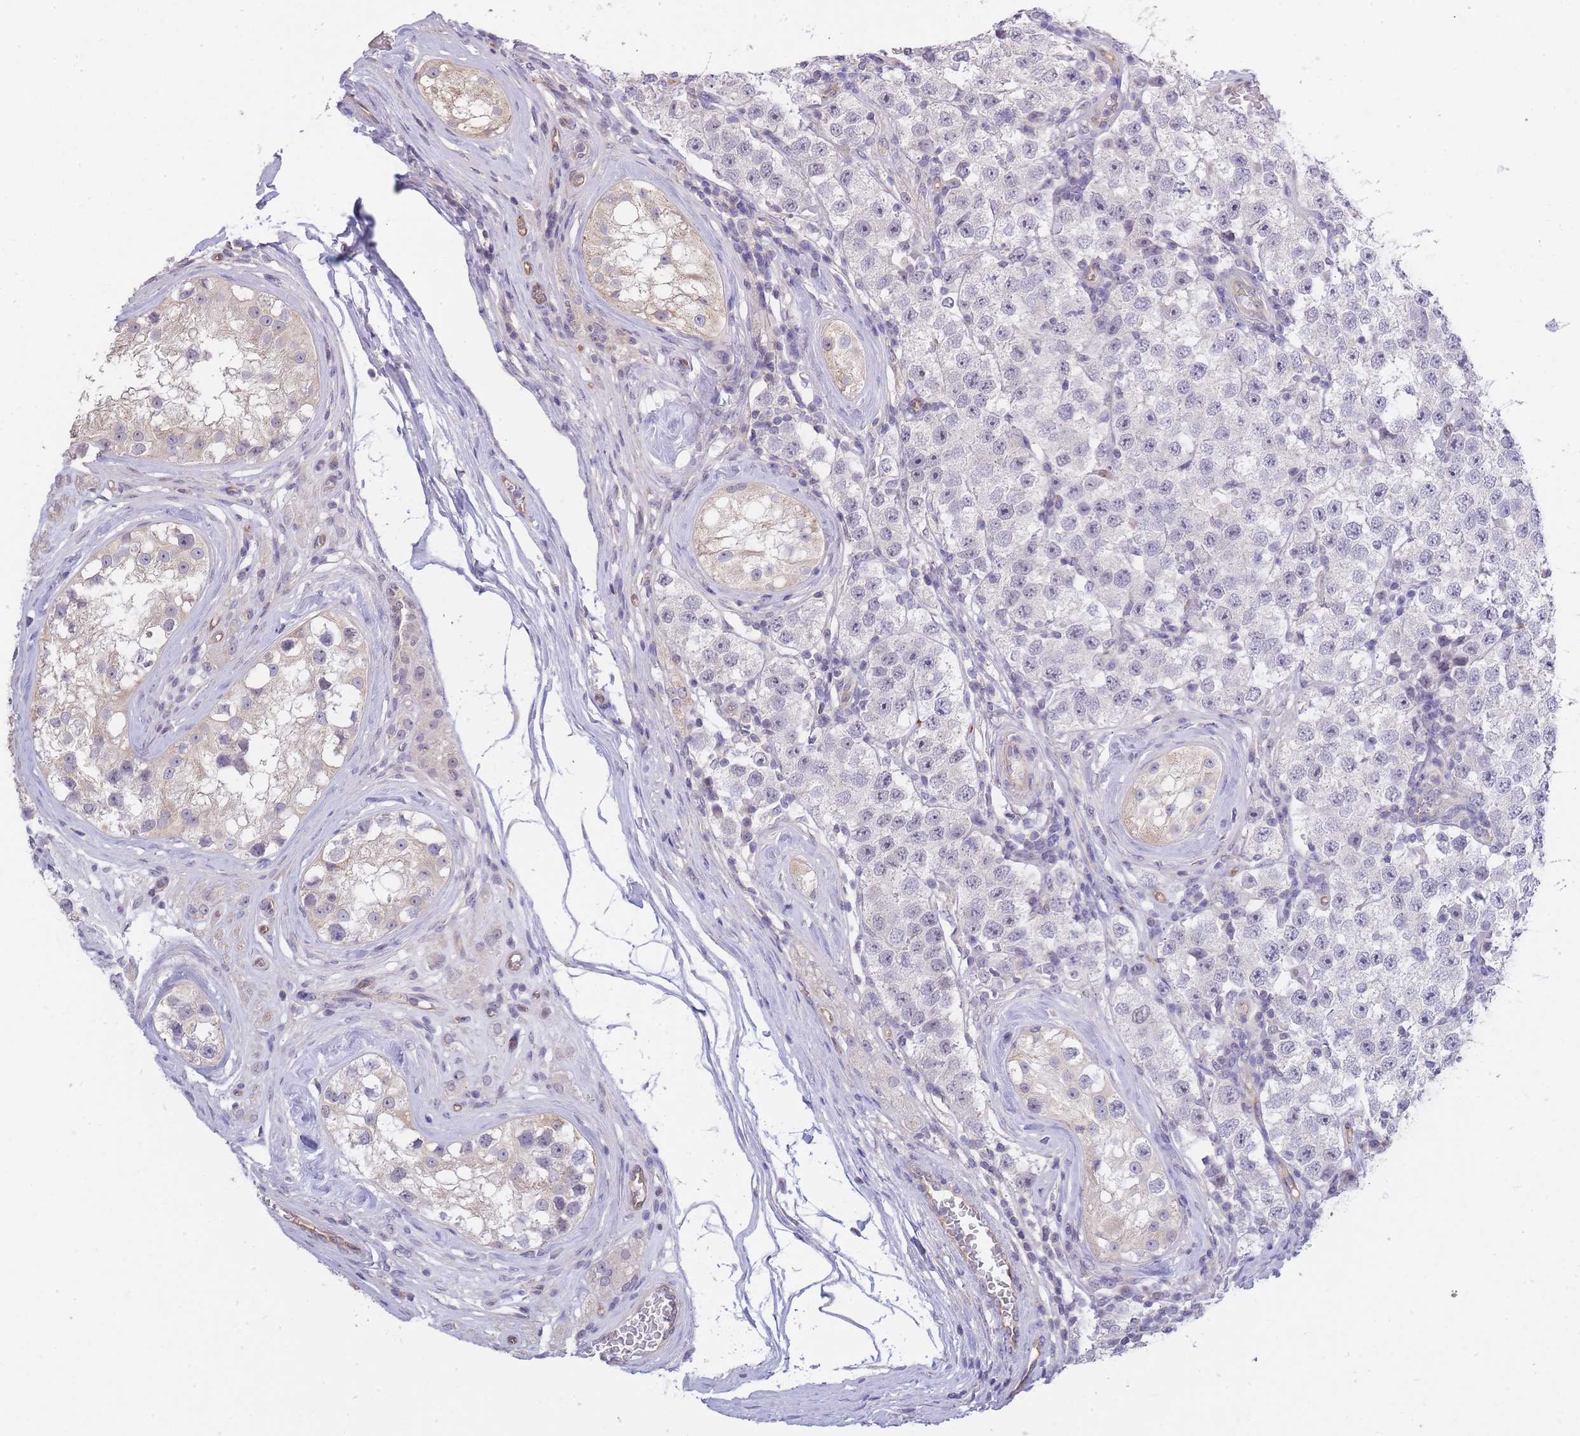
{"staining": {"intensity": "negative", "quantity": "none", "location": "none"}, "tissue": "testis cancer", "cell_type": "Tumor cells", "image_type": "cancer", "snomed": [{"axis": "morphology", "description": "Seminoma, NOS"}, {"axis": "topography", "description": "Testis"}], "caption": "A high-resolution image shows immunohistochemistry staining of seminoma (testis), which reveals no significant expression in tumor cells.", "gene": "C19orf25", "patient": {"sex": "male", "age": 34}}